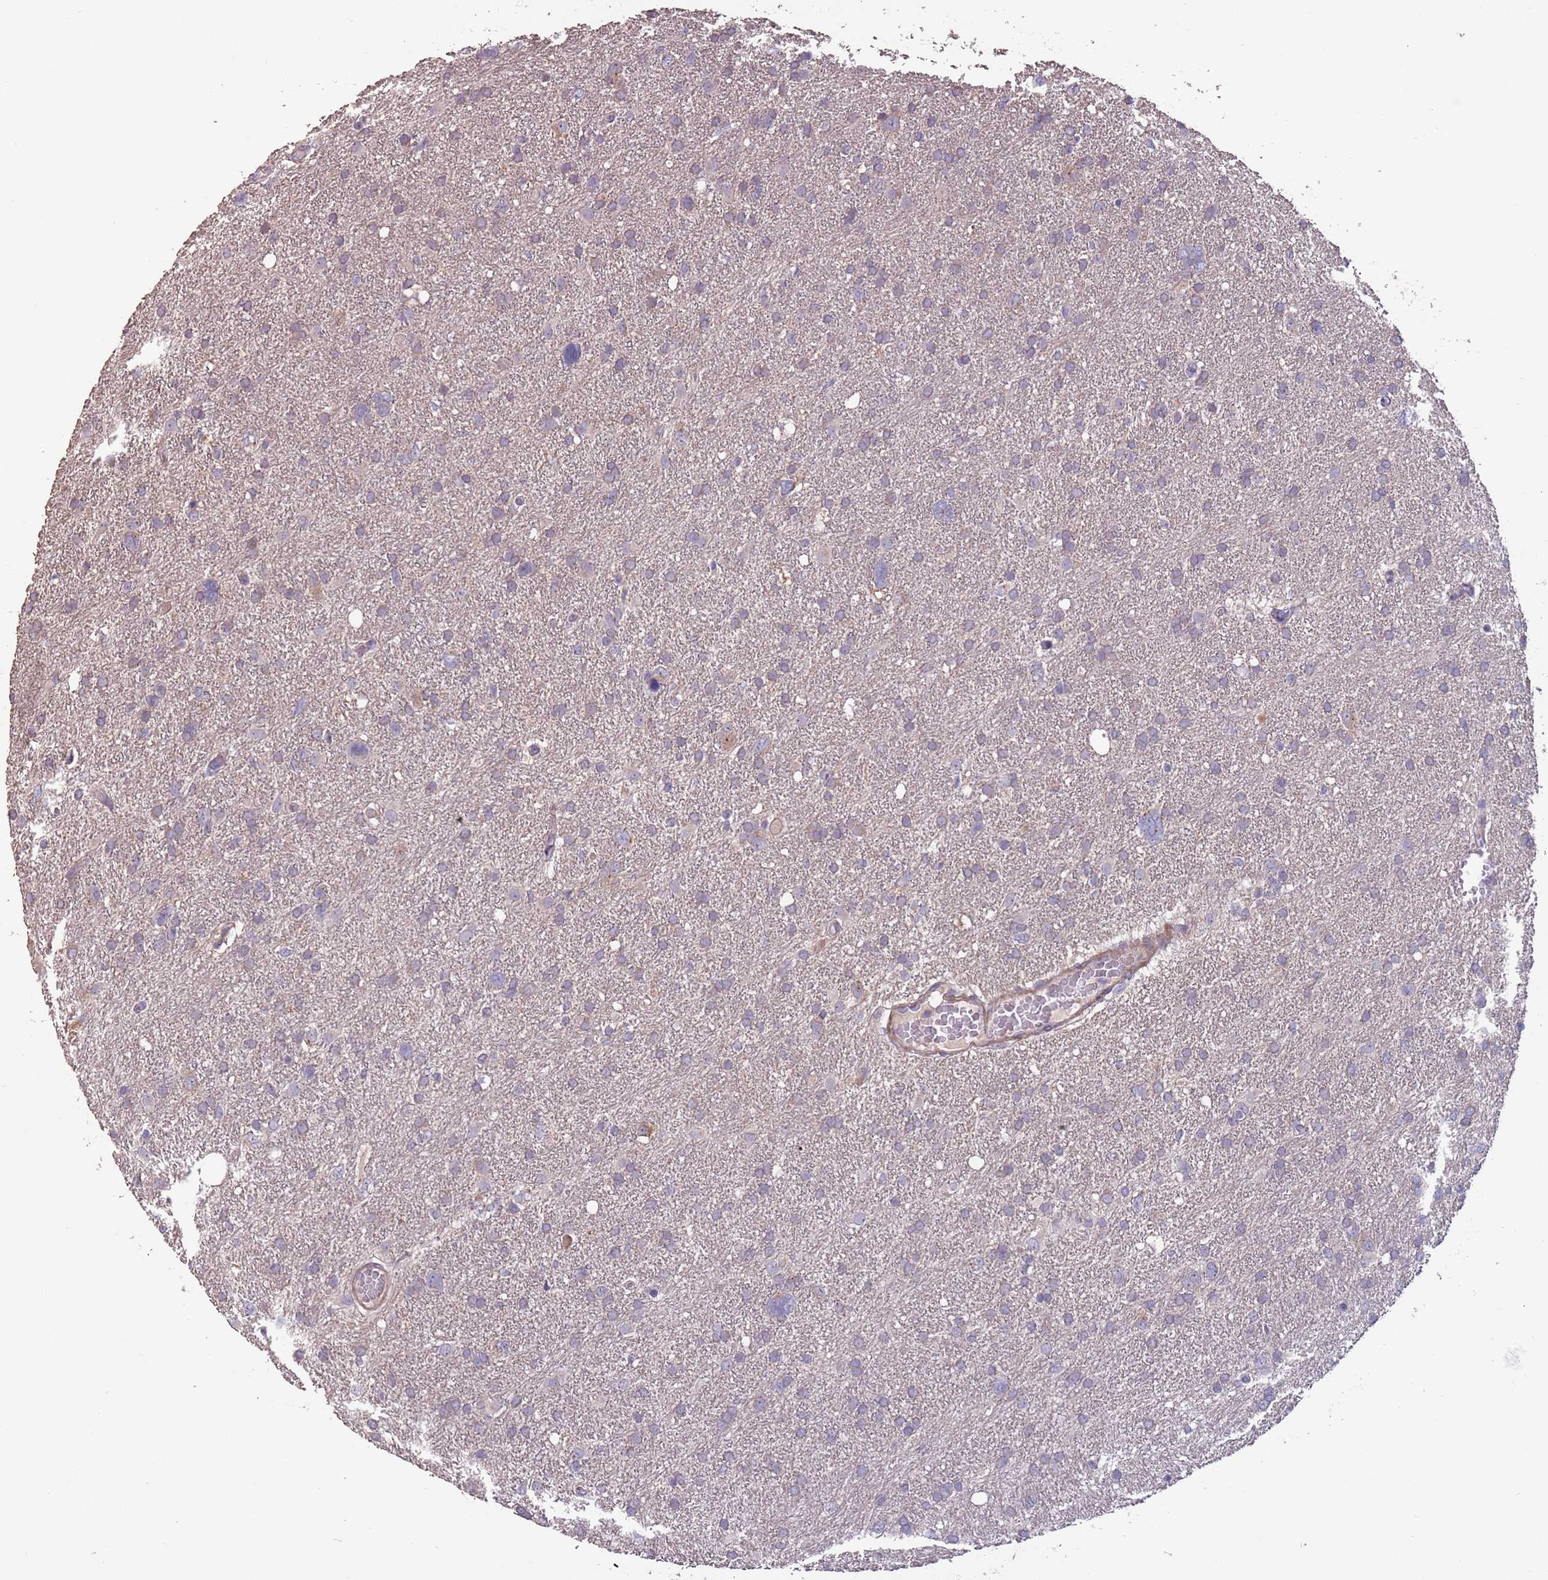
{"staining": {"intensity": "weak", "quantity": "25%-75%", "location": "cytoplasmic/membranous"}, "tissue": "glioma", "cell_type": "Tumor cells", "image_type": "cancer", "snomed": [{"axis": "morphology", "description": "Glioma, malignant, High grade"}, {"axis": "topography", "description": "Brain"}], "caption": "Malignant high-grade glioma stained for a protein (brown) shows weak cytoplasmic/membranous positive expression in approximately 25%-75% of tumor cells.", "gene": "MBD3L1", "patient": {"sex": "male", "age": 61}}